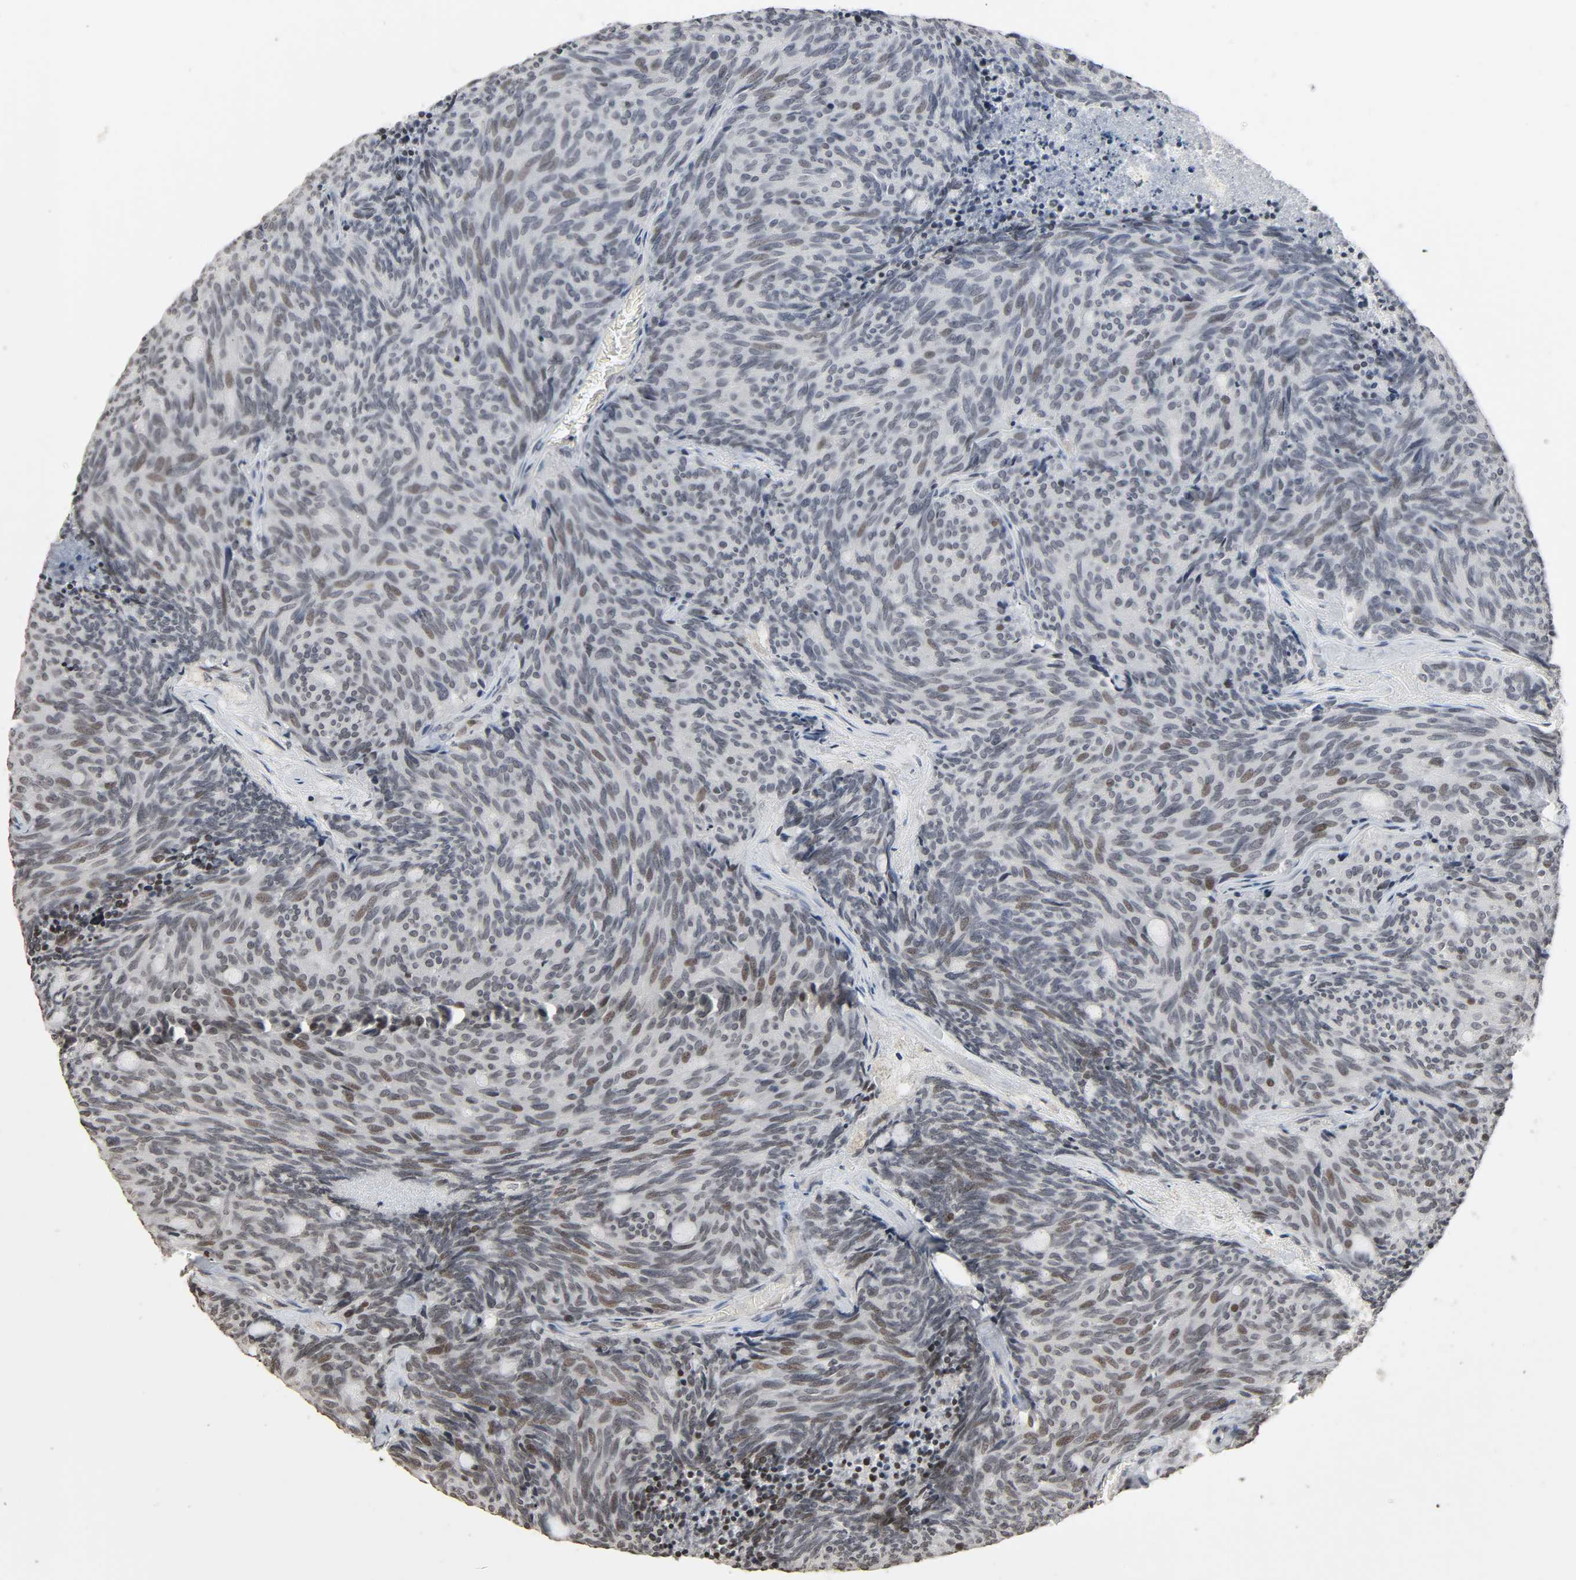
{"staining": {"intensity": "weak", "quantity": "<25%", "location": "nuclear"}, "tissue": "carcinoid", "cell_type": "Tumor cells", "image_type": "cancer", "snomed": [{"axis": "morphology", "description": "Carcinoid, malignant, NOS"}, {"axis": "topography", "description": "Pancreas"}], "caption": "DAB (3,3'-diaminobenzidine) immunohistochemical staining of human malignant carcinoid reveals no significant staining in tumor cells. The staining is performed using DAB (3,3'-diaminobenzidine) brown chromogen with nuclei counter-stained in using hematoxylin.", "gene": "STK4", "patient": {"sex": "female", "age": 54}}